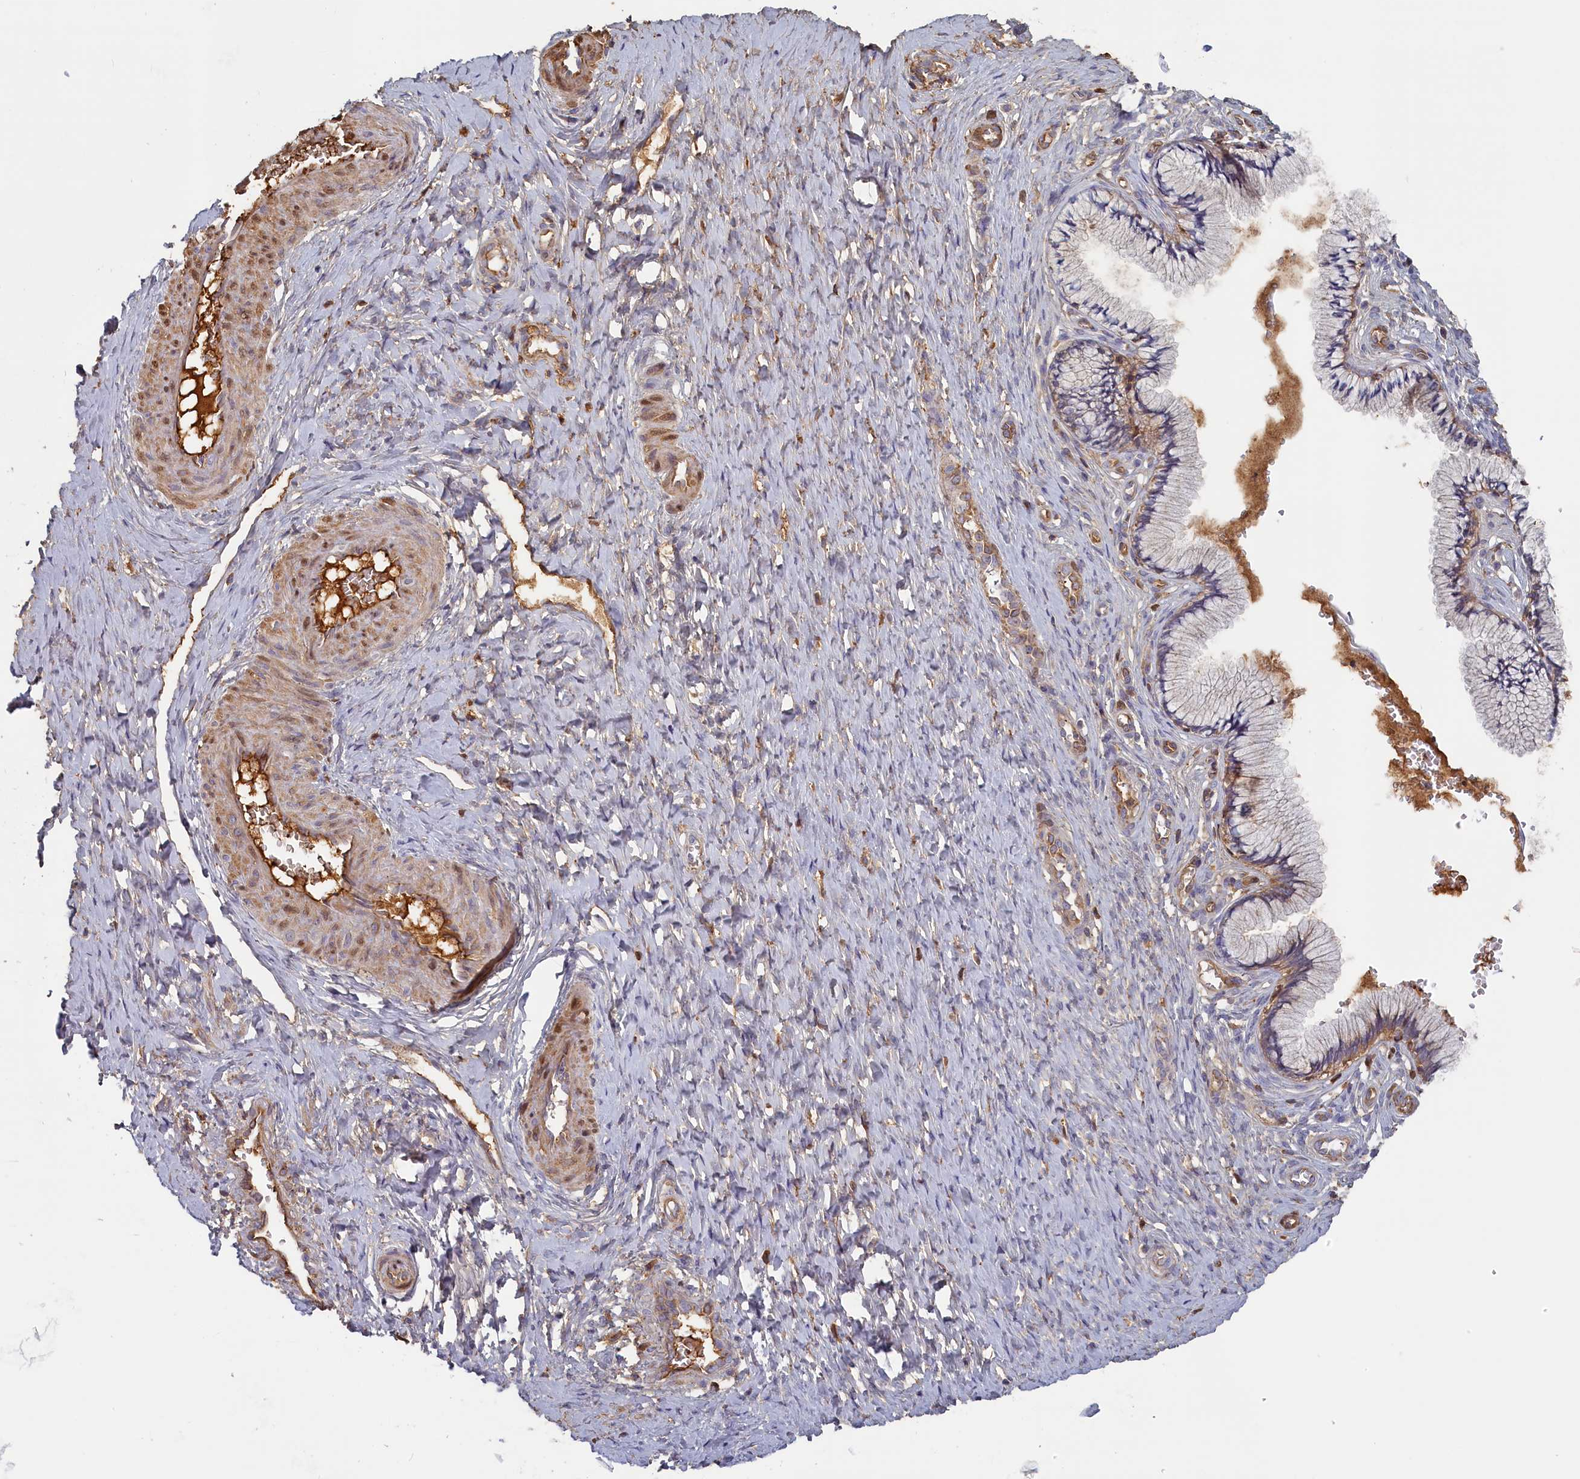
{"staining": {"intensity": "weak", "quantity": "<25%", "location": "cytoplasmic/membranous"}, "tissue": "cervix", "cell_type": "Glandular cells", "image_type": "normal", "snomed": [{"axis": "morphology", "description": "Normal tissue, NOS"}, {"axis": "topography", "description": "Cervix"}], "caption": "This is an immunohistochemistry photomicrograph of benign human cervix. There is no expression in glandular cells.", "gene": "STX16", "patient": {"sex": "female", "age": 36}}